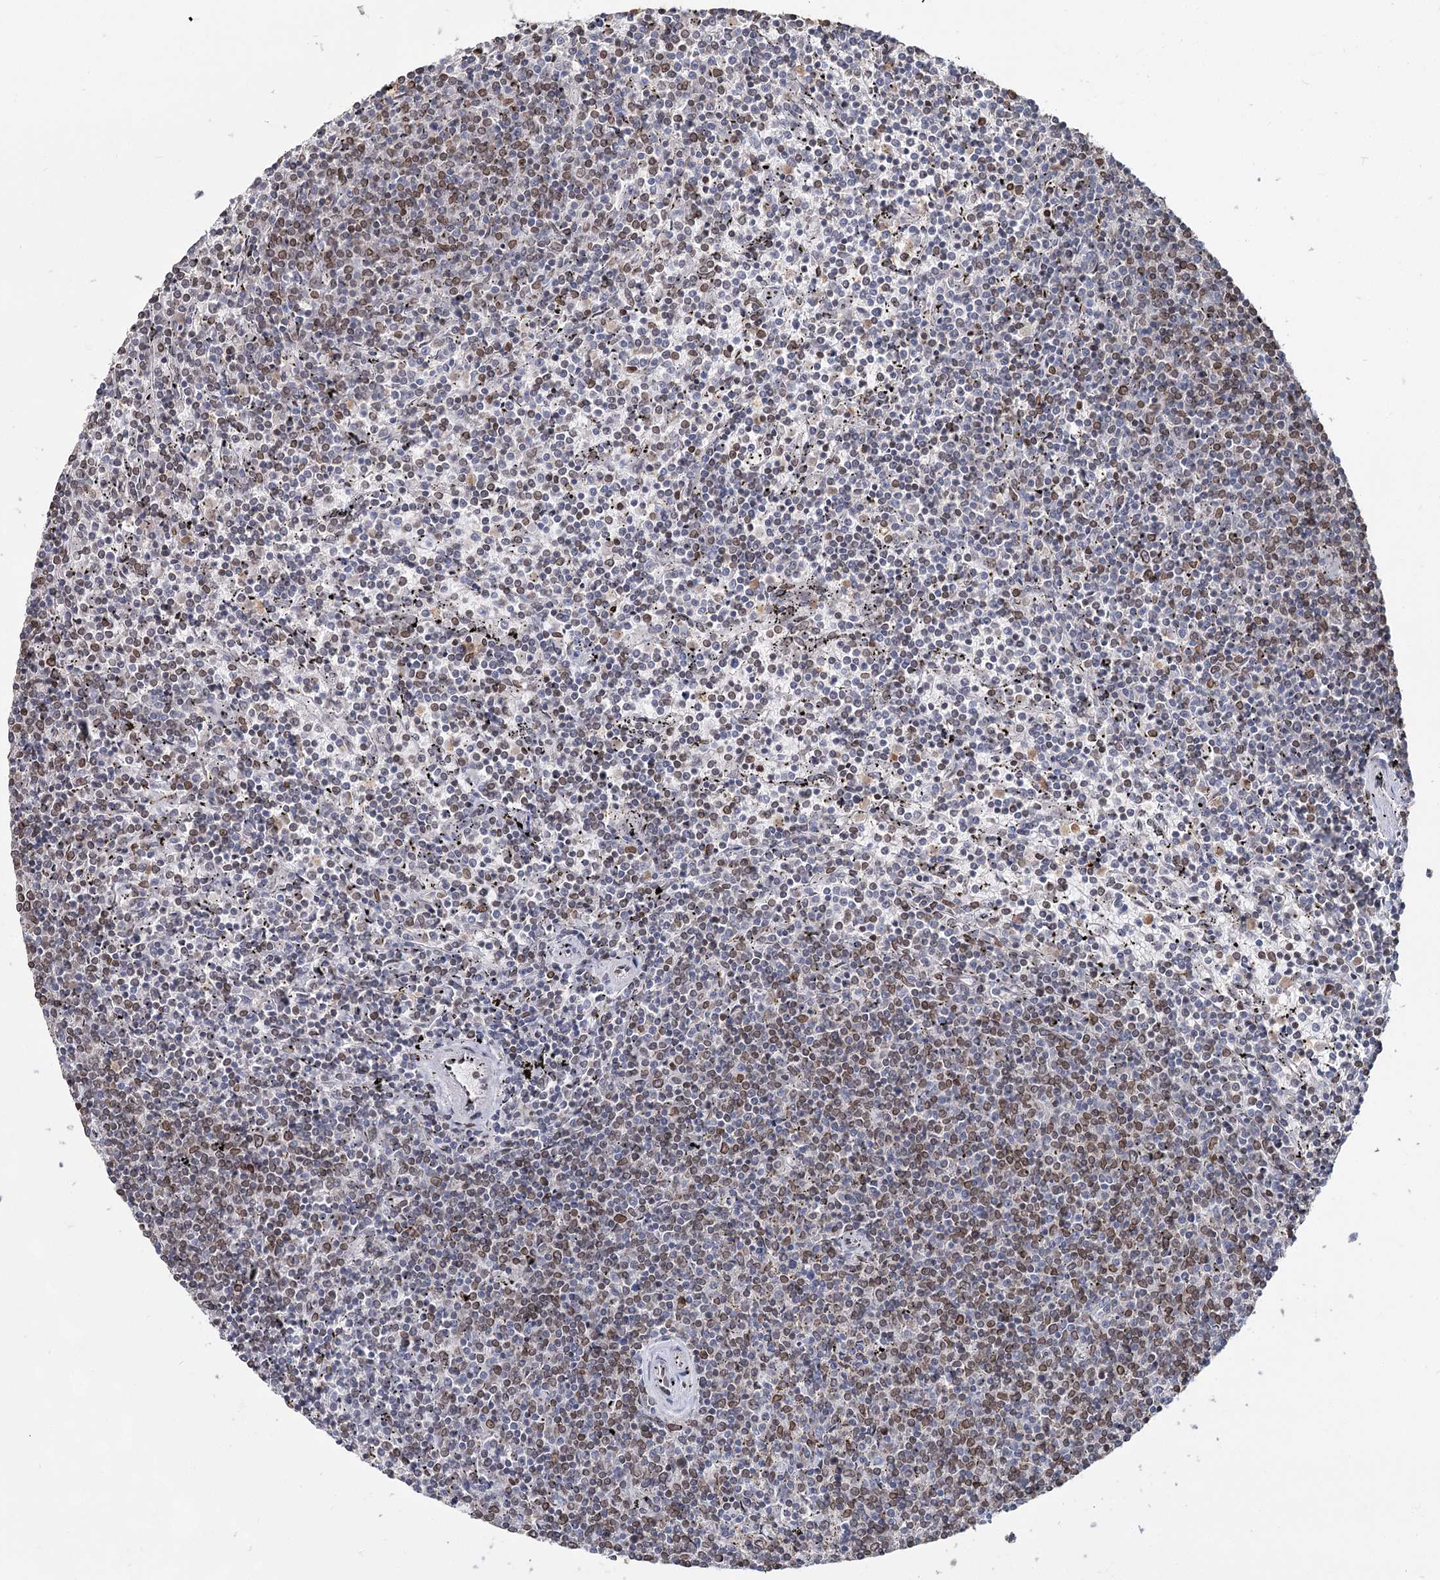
{"staining": {"intensity": "moderate", "quantity": "<25%", "location": "cytoplasmic/membranous,nuclear"}, "tissue": "lymphoma", "cell_type": "Tumor cells", "image_type": "cancer", "snomed": [{"axis": "morphology", "description": "Malignant lymphoma, non-Hodgkin's type, Low grade"}, {"axis": "topography", "description": "Spleen"}], "caption": "Immunohistochemical staining of lymphoma shows moderate cytoplasmic/membranous and nuclear protein expression in about <25% of tumor cells.", "gene": "KIAA0930", "patient": {"sex": "female", "age": 50}}